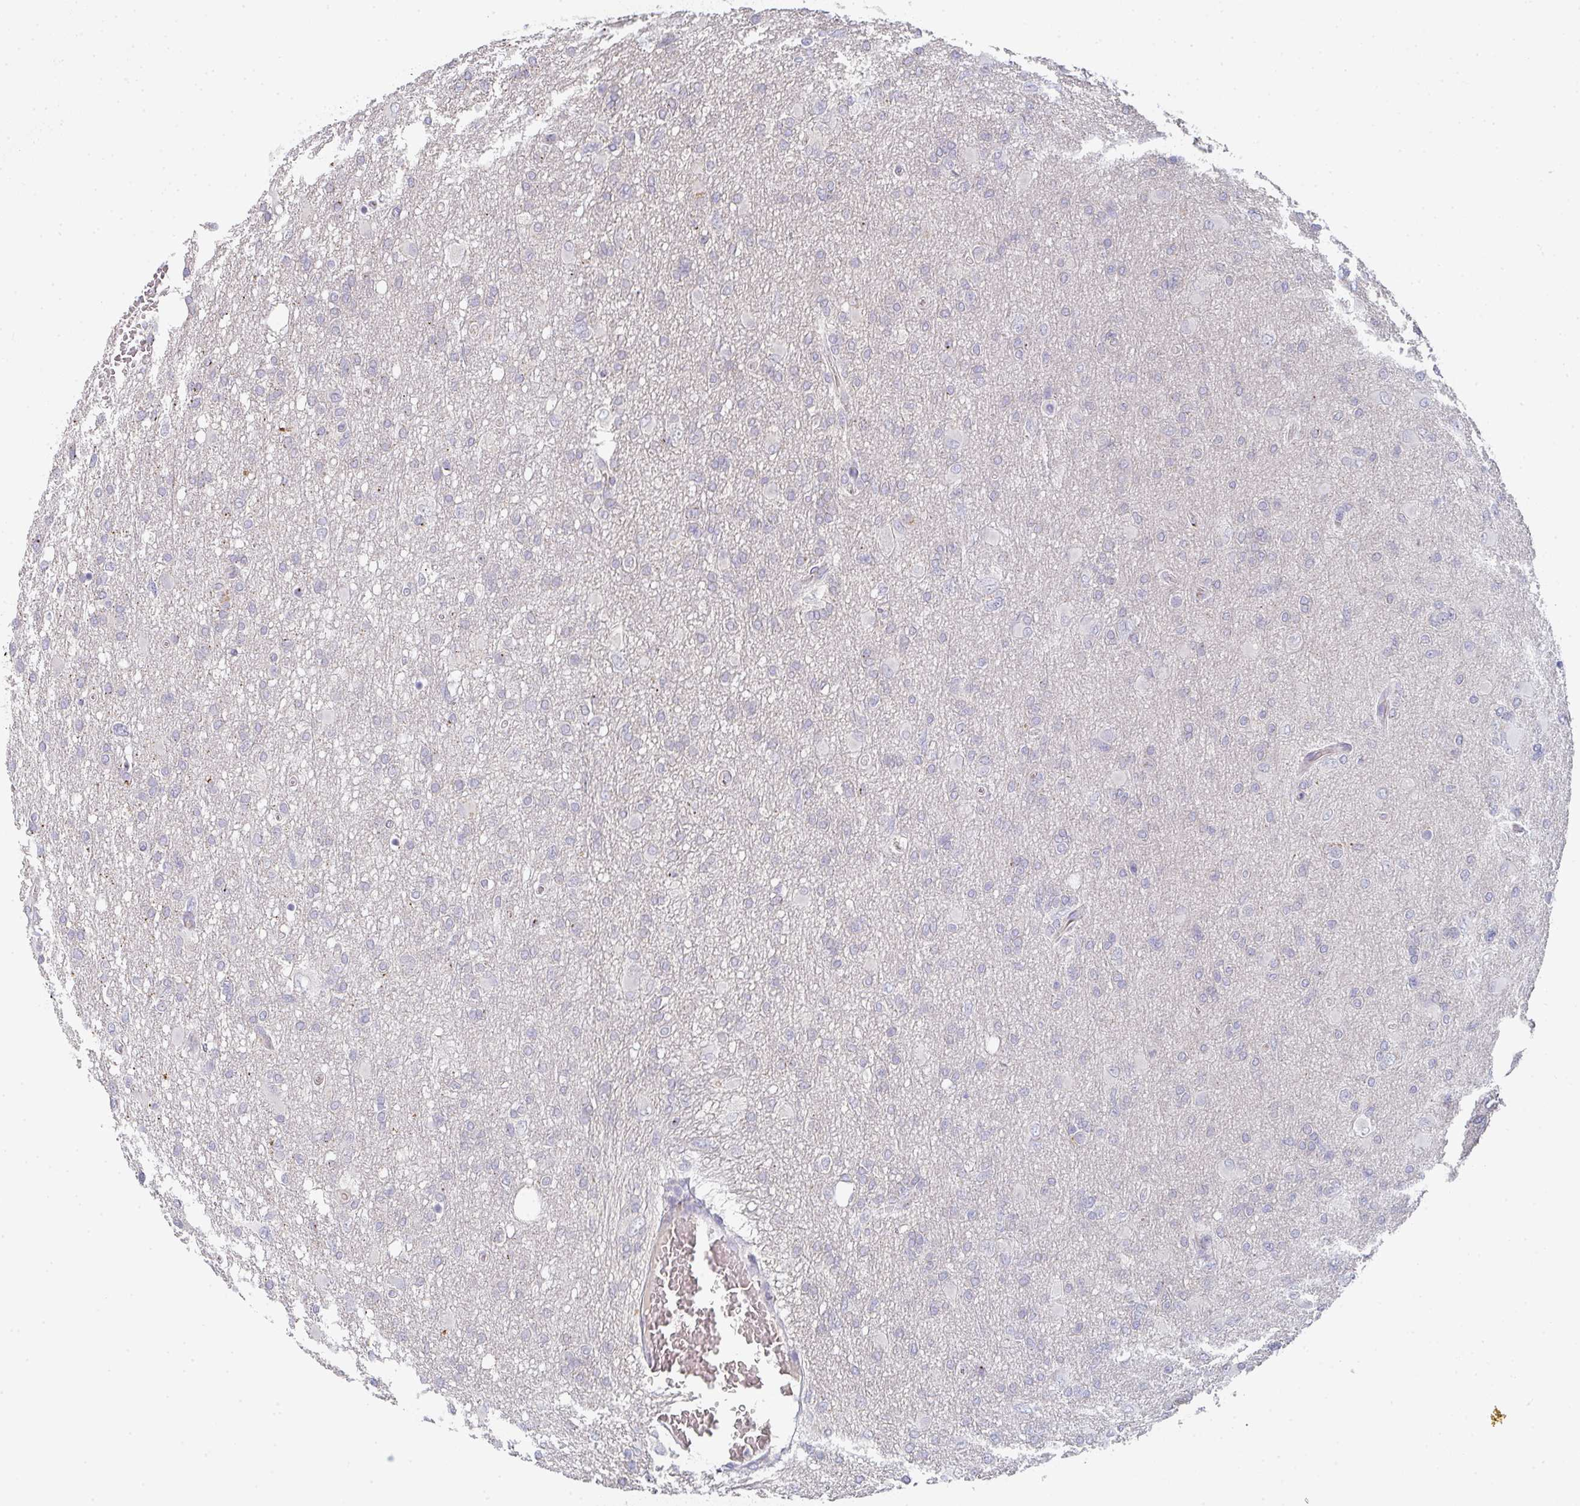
{"staining": {"intensity": "negative", "quantity": "none", "location": "none"}, "tissue": "glioma", "cell_type": "Tumor cells", "image_type": "cancer", "snomed": [{"axis": "morphology", "description": "Glioma, malignant, High grade"}, {"axis": "topography", "description": "Brain"}], "caption": "This photomicrograph is of glioma stained with immunohistochemistry to label a protein in brown with the nuclei are counter-stained blue. There is no staining in tumor cells.", "gene": "CHMP5", "patient": {"sex": "male", "age": 61}}